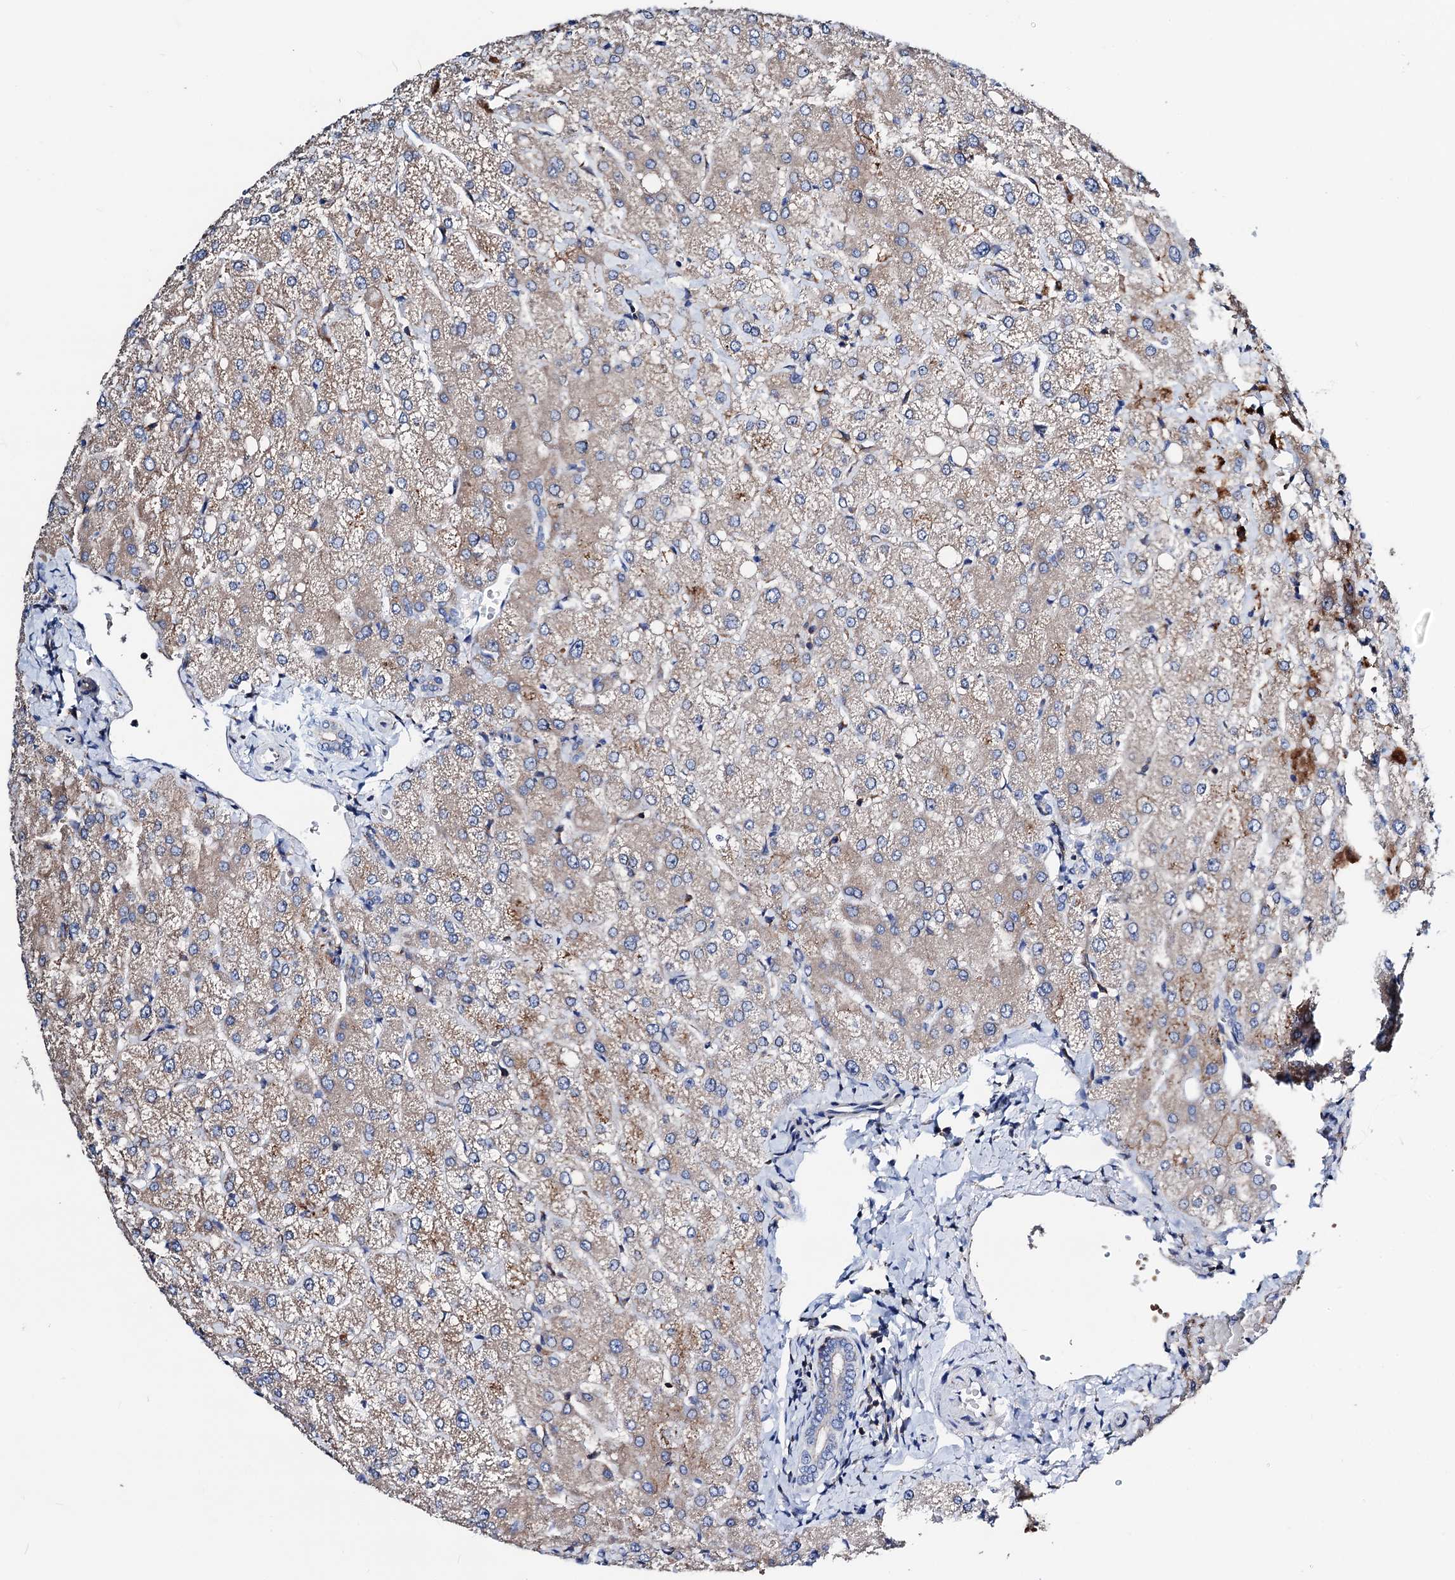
{"staining": {"intensity": "negative", "quantity": "none", "location": "none"}, "tissue": "liver", "cell_type": "Cholangiocytes", "image_type": "normal", "snomed": [{"axis": "morphology", "description": "Normal tissue, NOS"}, {"axis": "topography", "description": "Liver"}], "caption": "This is a histopathology image of immunohistochemistry (IHC) staining of unremarkable liver, which shows no staining in cholangiocytes. The staining was performed using DAB (3,3'-diaminobenzidine) to visualize the protein expression in brown, while the nuclei were stained in blue with hematoxylin (Magnification: 20x).", "gene": "GCOM1", "patient": {"sex": "female", "age": 54}}